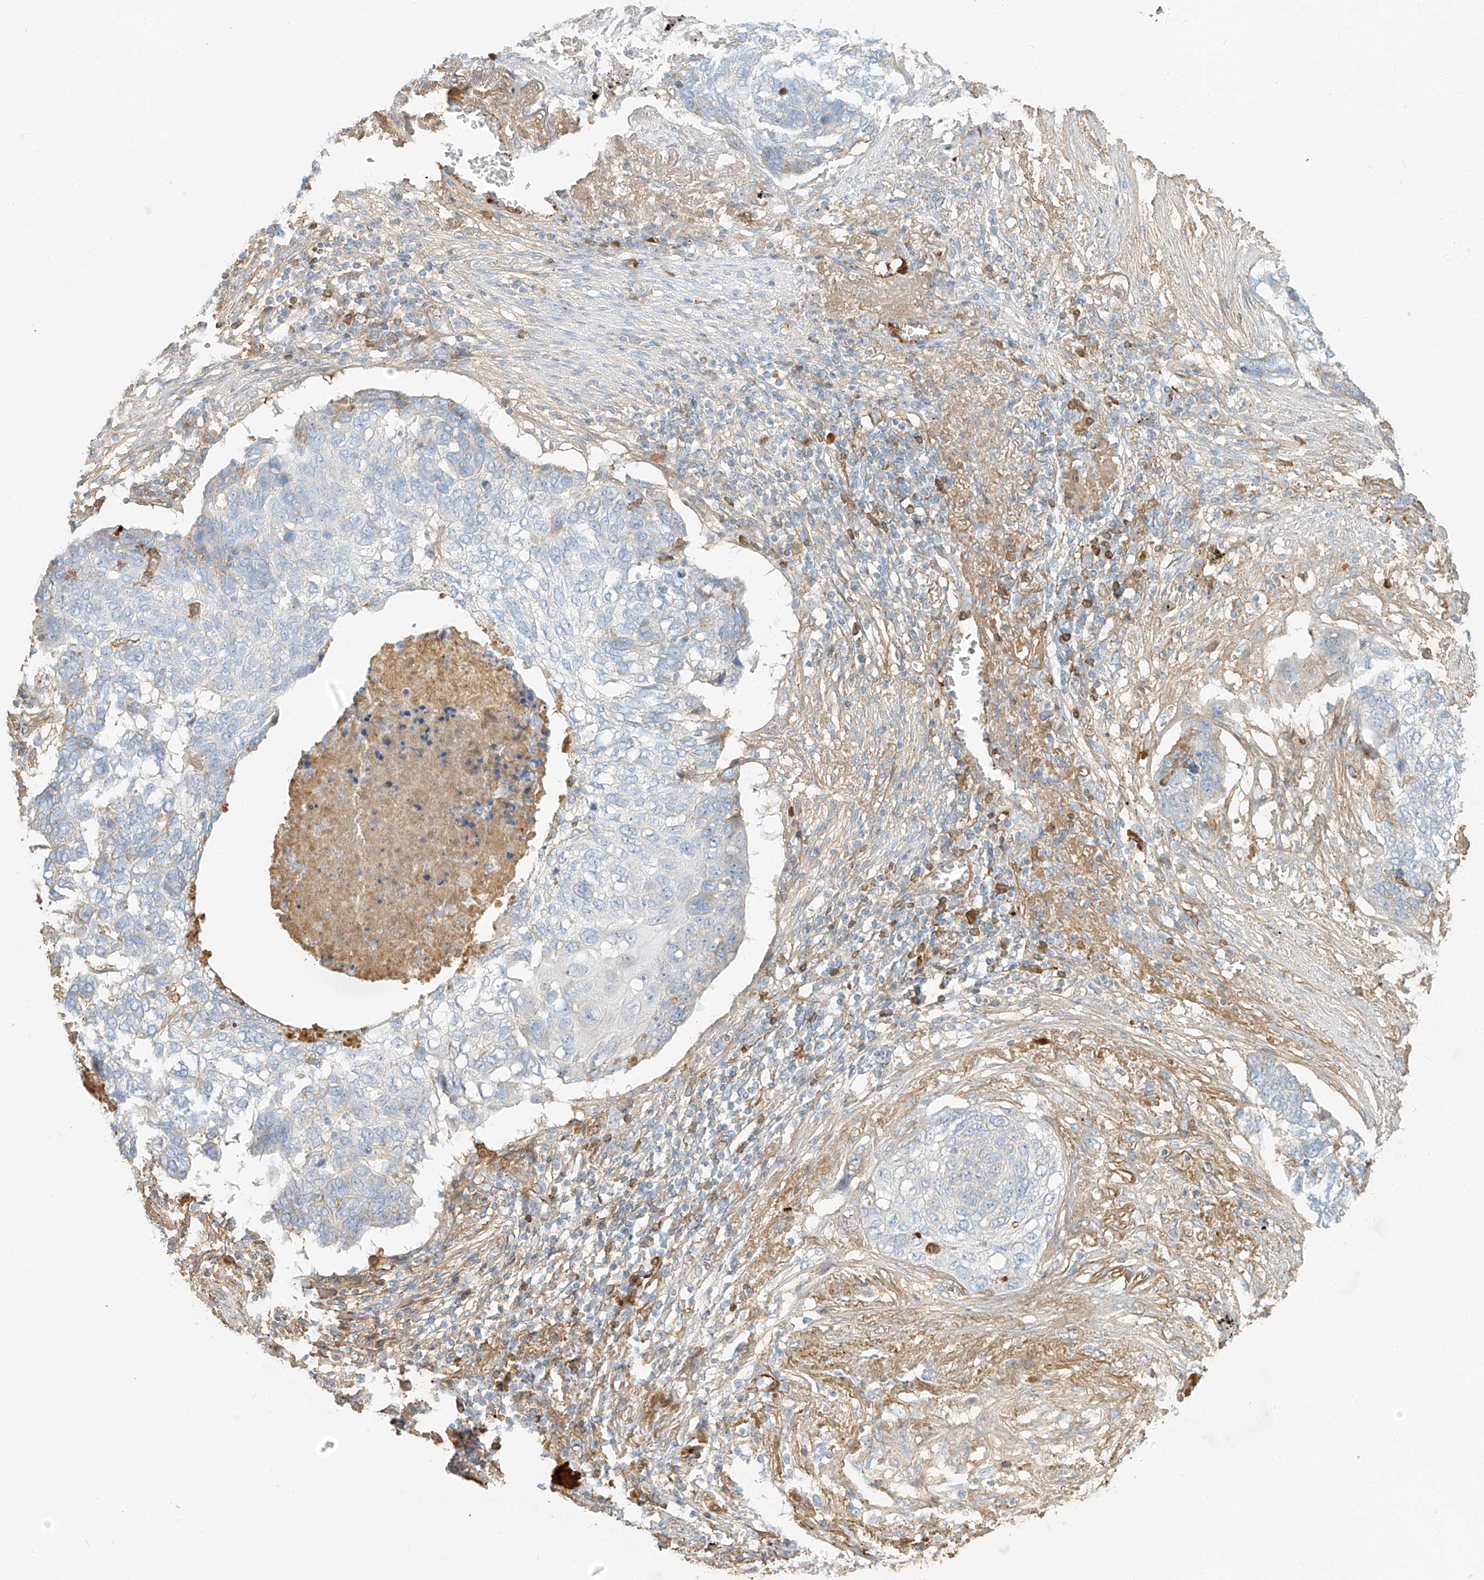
{"staining": {"intensity": "negative", "quantity": "none", "location": "none"}, "tissue": "lung cancer", "cell_type": "Tumor cells", "image_type": "cancer", "snomed": [{"axis": "morphology", "description": "Squamous cell carcinoma, NOS"}, {"axis": "topography", "description": "Lung"}], "caption": "There is no significant positivity in tumor cells of lung cancer (squamous cell carcinoma).", "gene": "OCSTAMP", "patient": {"sex": "female", "age": 63}}